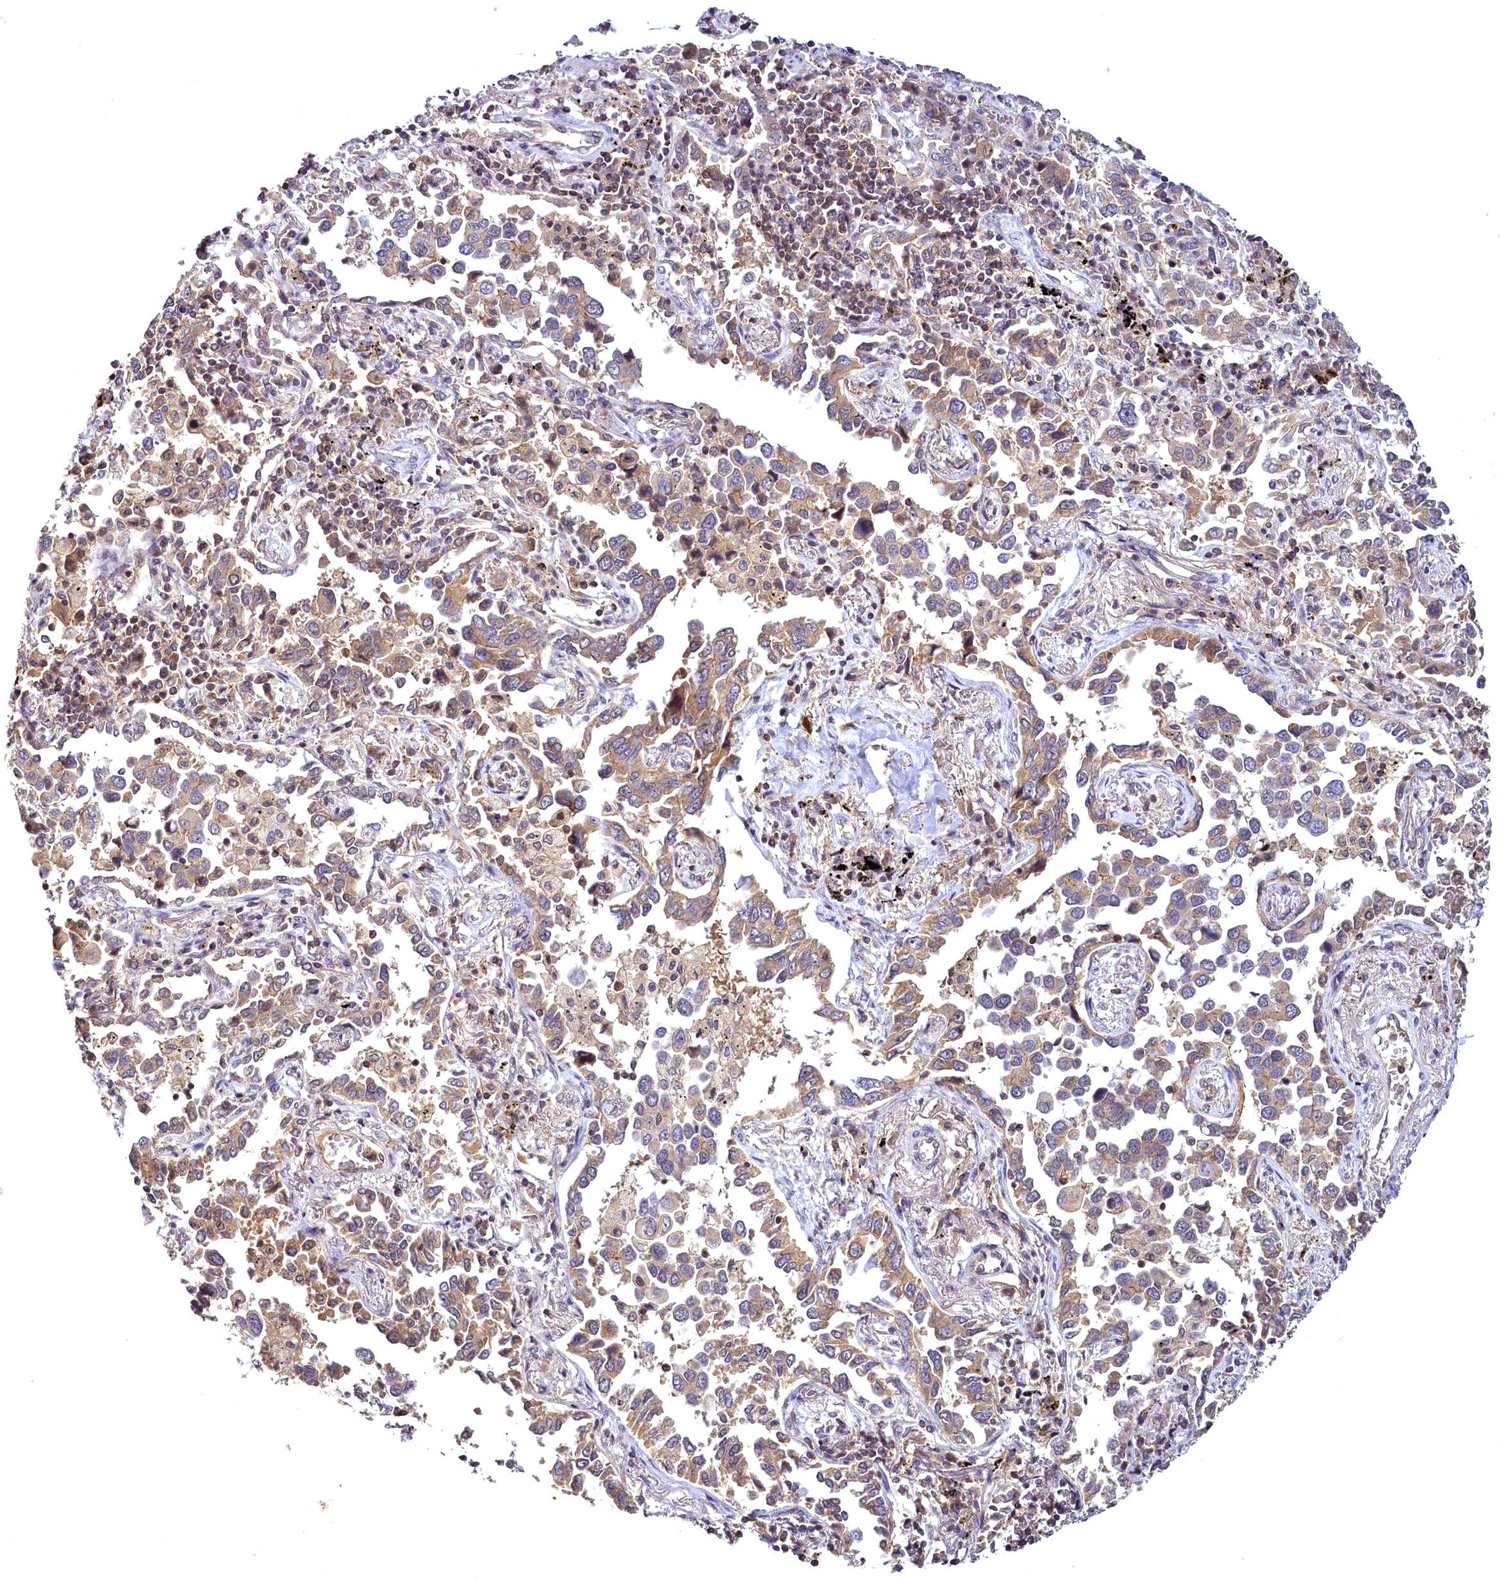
{"staining": {"intensity": "moderate", "quantity": "25%-75%", "location": "cytoplasmic/membranous"}, "tissue": "lung cancer", "cell_type": "Tumor cells", "image_type": "cancer", "snomed": [{"axis": "morphology", "description": "Adenocarcinoma, NOS"}, {"axis": "topography", "description": "Lung"}], "caption": "Protein positivity by immunohistochemistry (IHC) reveals moderate cytoplasmic/membranous expression in about 25%-75% of tumor cells in lung cancer.", "gene": "TMEM39A", "patient": {"sex": "male", "age": 67}}